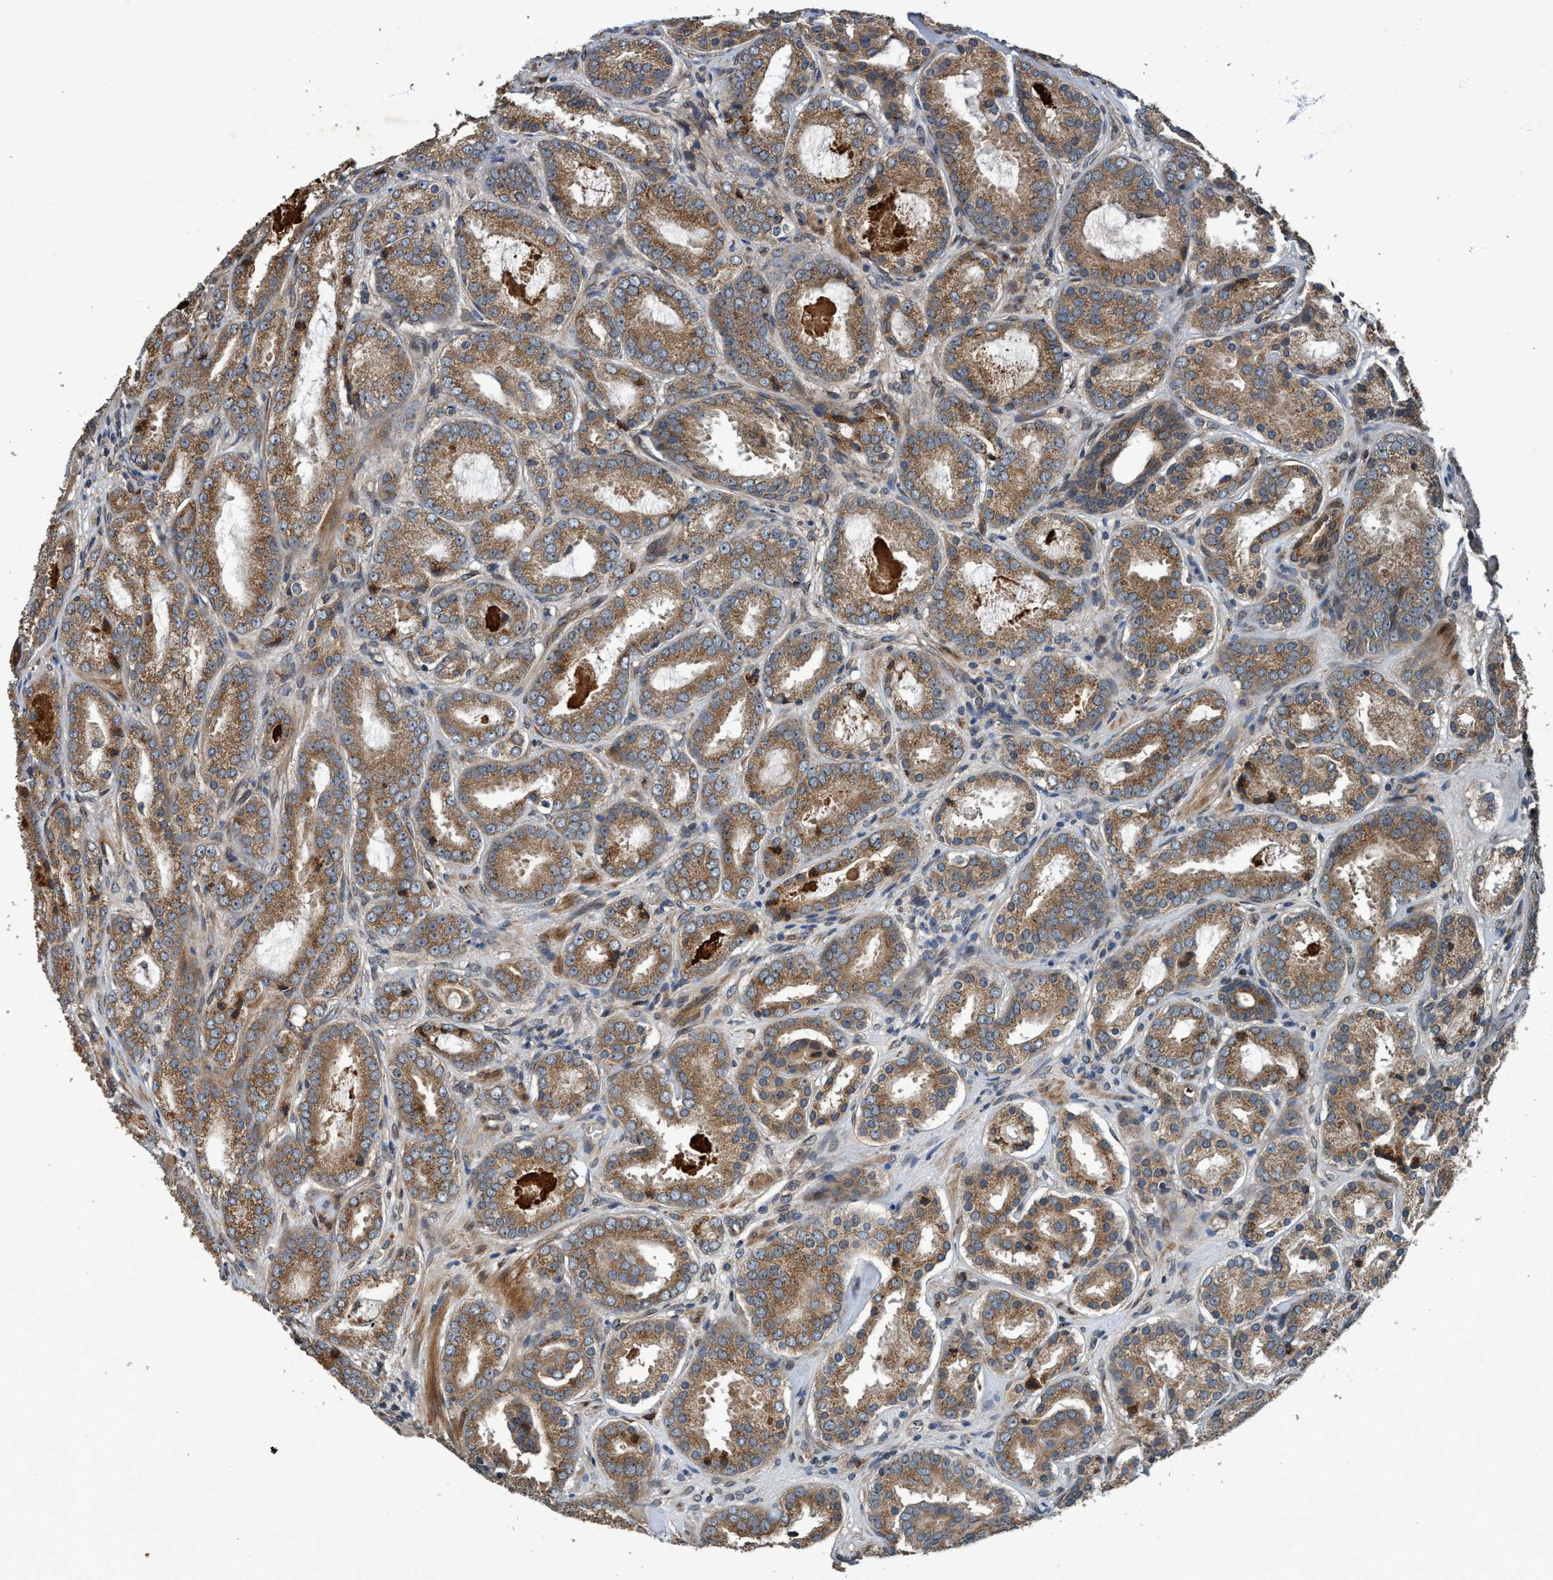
{"staining": {"intensity": "moderate", "quantity": ">75%", "location": "cytoplasmic/membranous"}, "tissue": "prostate cancer", "cell_type": "Tumor cells", "image_type": "cancer", "snomed": [{"axis": "morphology", "description": "Adenocarcinoma, Low grade"}, {"axis": "topography", "description": "Prostate"}], "caption": "An image showing moderate cytoplasmic/membranous staining in approximately >75% of tumor cells in low-grade adenocarcinoma (prostate), as visualized by brown immunohistochemical staining.", "gene": "MACC1", "patient": {"sex": "male", "age": 69}}